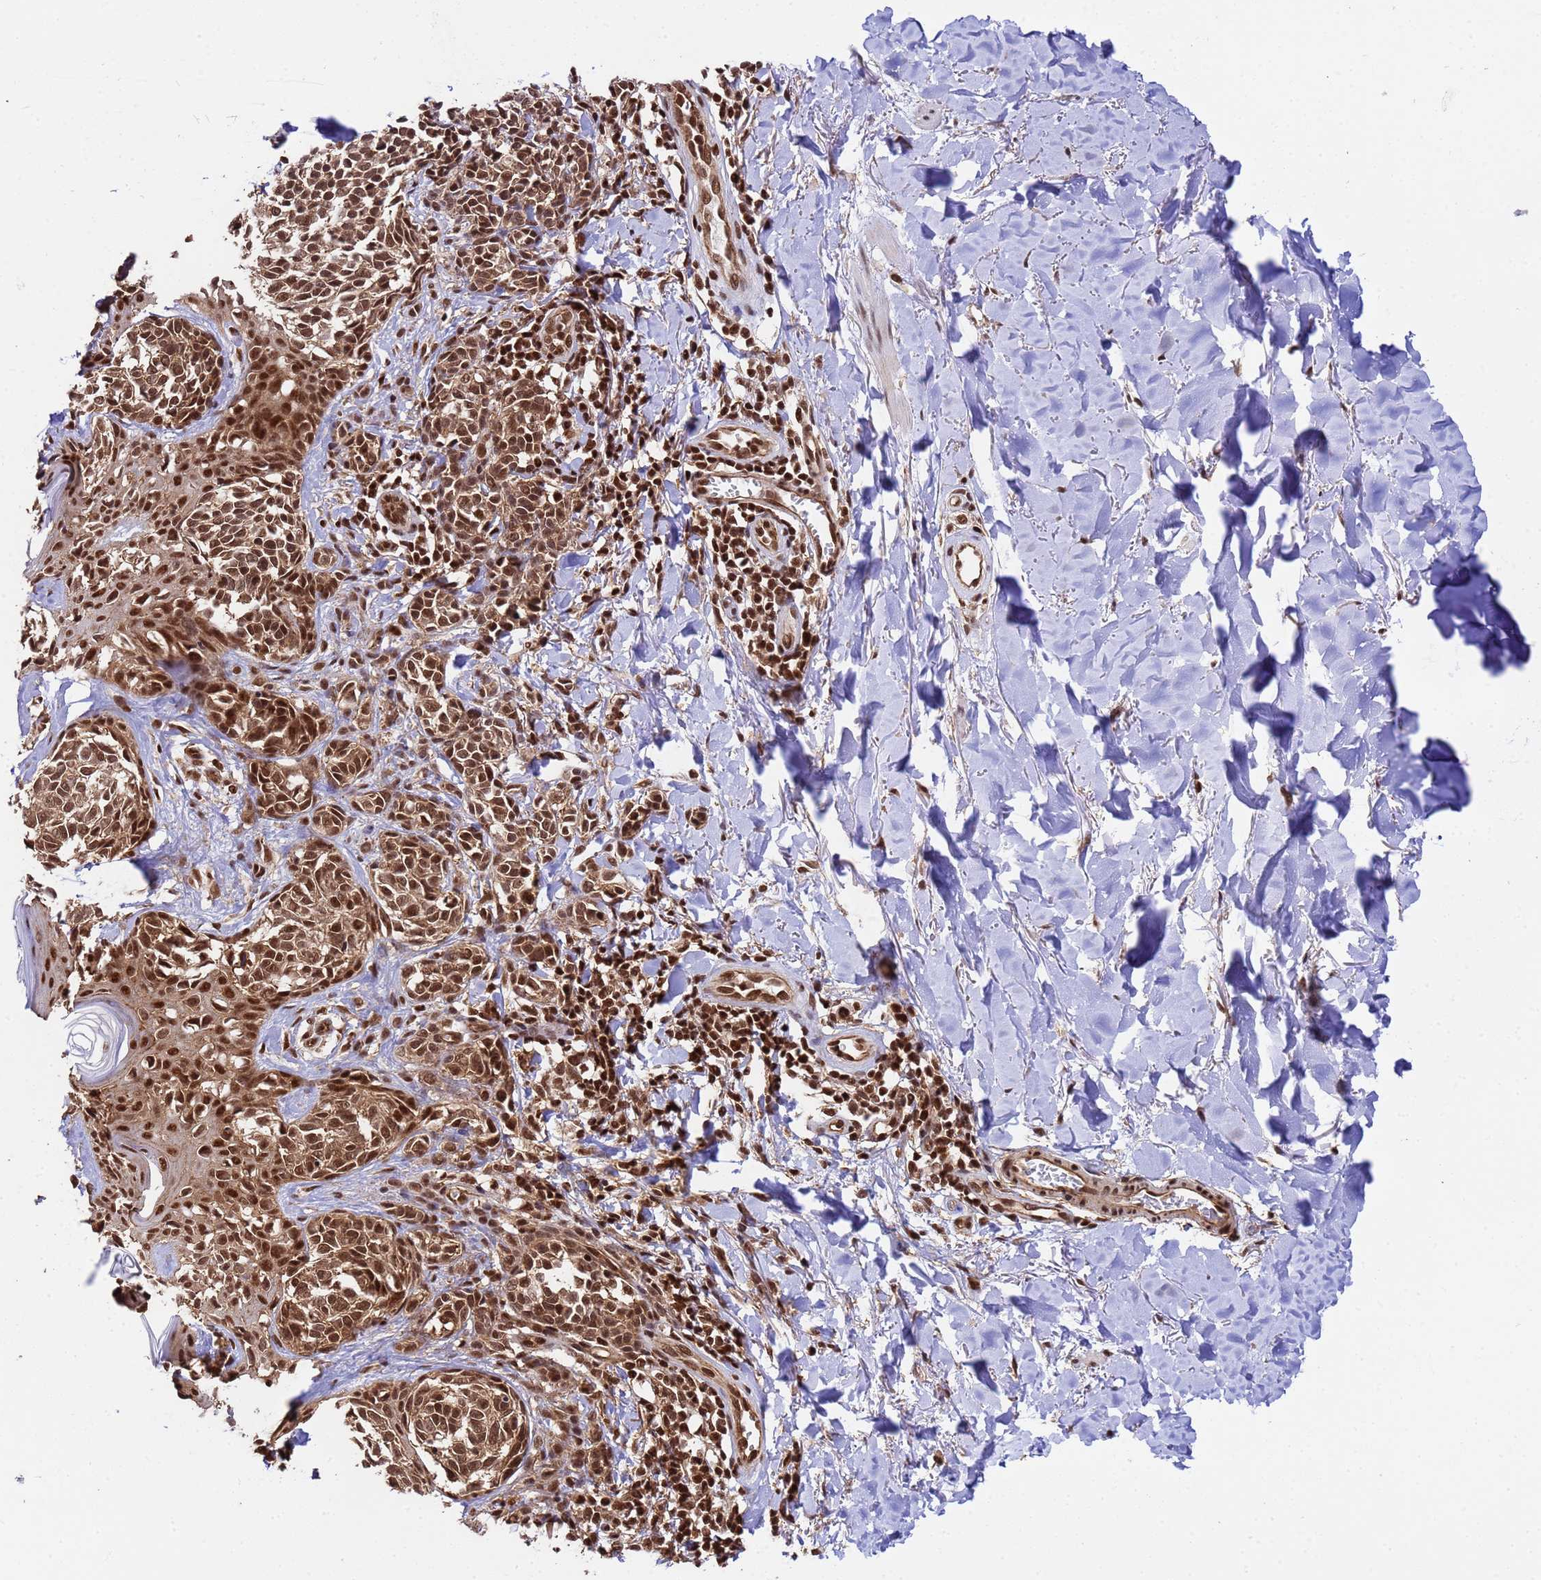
{"staining": {"intensity": "strong", "quantity": ">75%", "location": "cytoplasmic/membranous,nuclear"}, "tissue": "melanoma", "cell_type": "Tumor cells", "image_type": "cancer", "snomed": [{"axis": "morphology", "description": "Malignant melanoma, NOS"}, {"axis": "topography", "description": "Skin of upper extremity"}], "caption": "Protein staining of melanoma tissue displays strong cytoplasmic/membranous and nuclear staining in about >75% of tumor cells. The protein of interest is stained brown, and the nuclei are stained in blue (DAB (3,3'-diaminobenzidine) IHC with brightfield microscopy, high magnification).", "gene": "SYF2", "patient": {"sex": "male", "age": 40}}